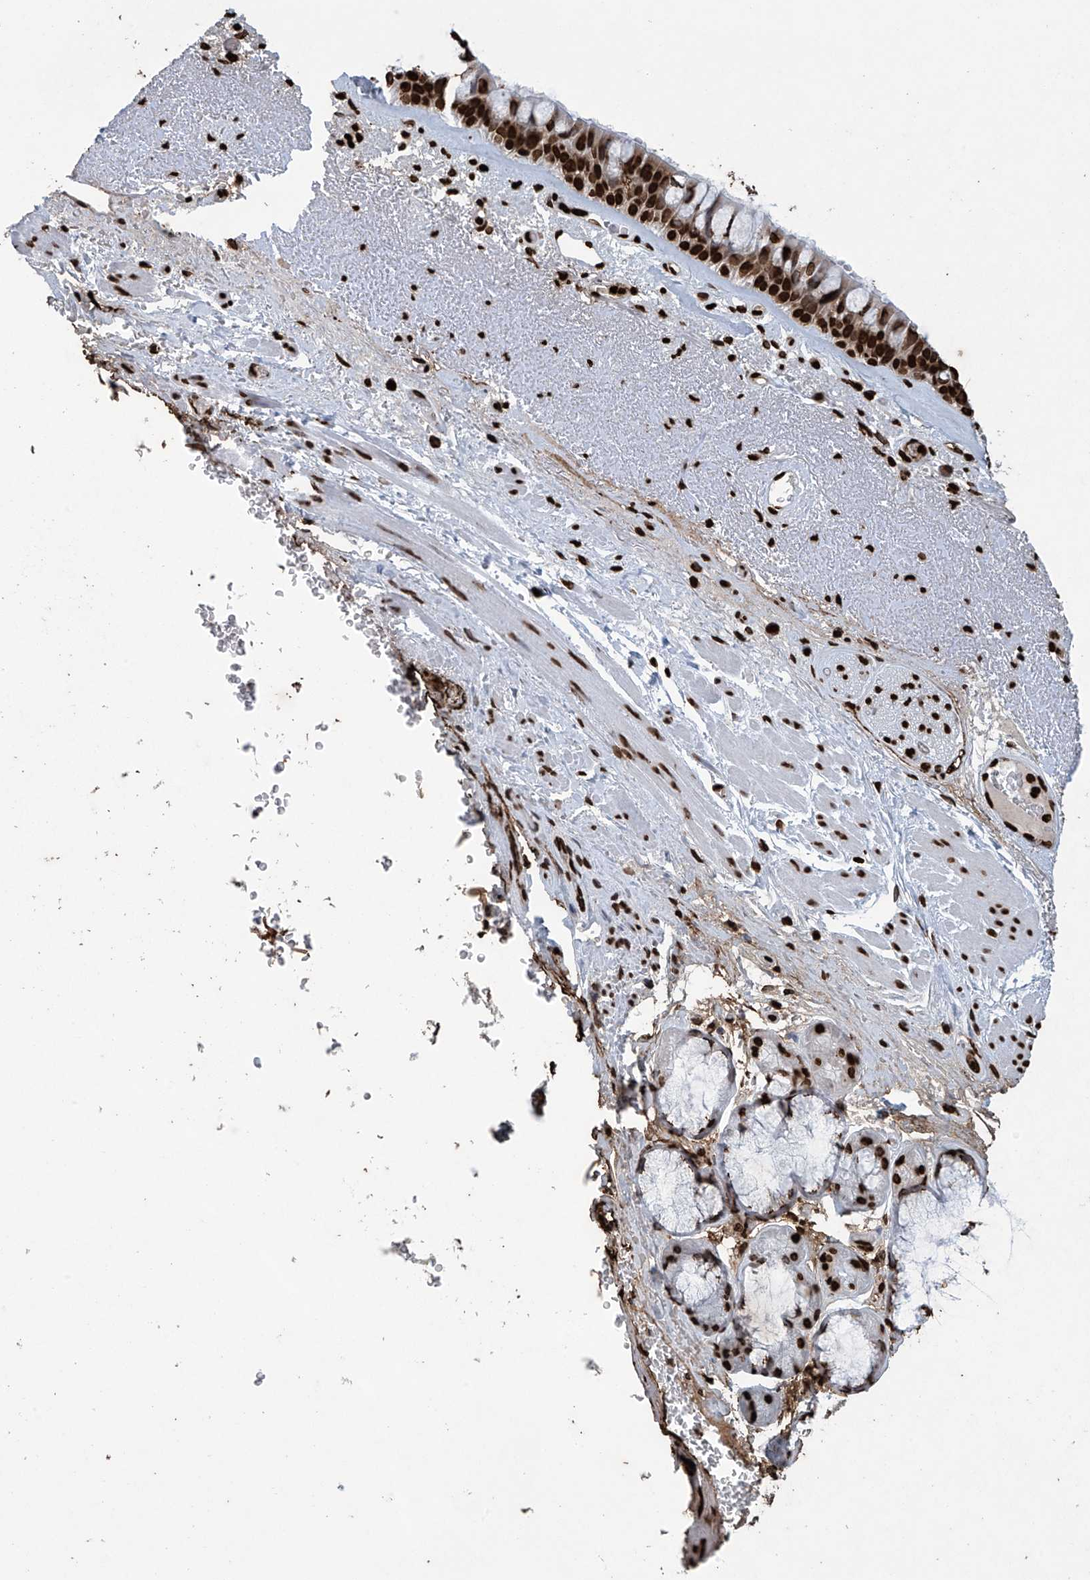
{"staining": {"intensity": "strong", "quantity": ">75%", "location": "nuclear"}, "tissue": "bronchus", "cell_type": "Respiratory epithelial cells", "image_type": "normal", "snomed": [{"axis": "morphology", "description": "Normal tissue, NOS"}, {"axis": "morphology", "description": "Squamous cell carcinoma, NOS"}, {"axis": "topography", "description": "Lymph node"}, {"axis": "topography", "description": "Bronchus"}, {"axis": "topography", "description": "Lung"}], "caption": "Brown immunohistochemical staining in benign bronchus shows strong nuclear expression in approximately >75% of respiratory epithelial cells.", "gene": "H3", "patient": {"sex": "male", "age": 66}}